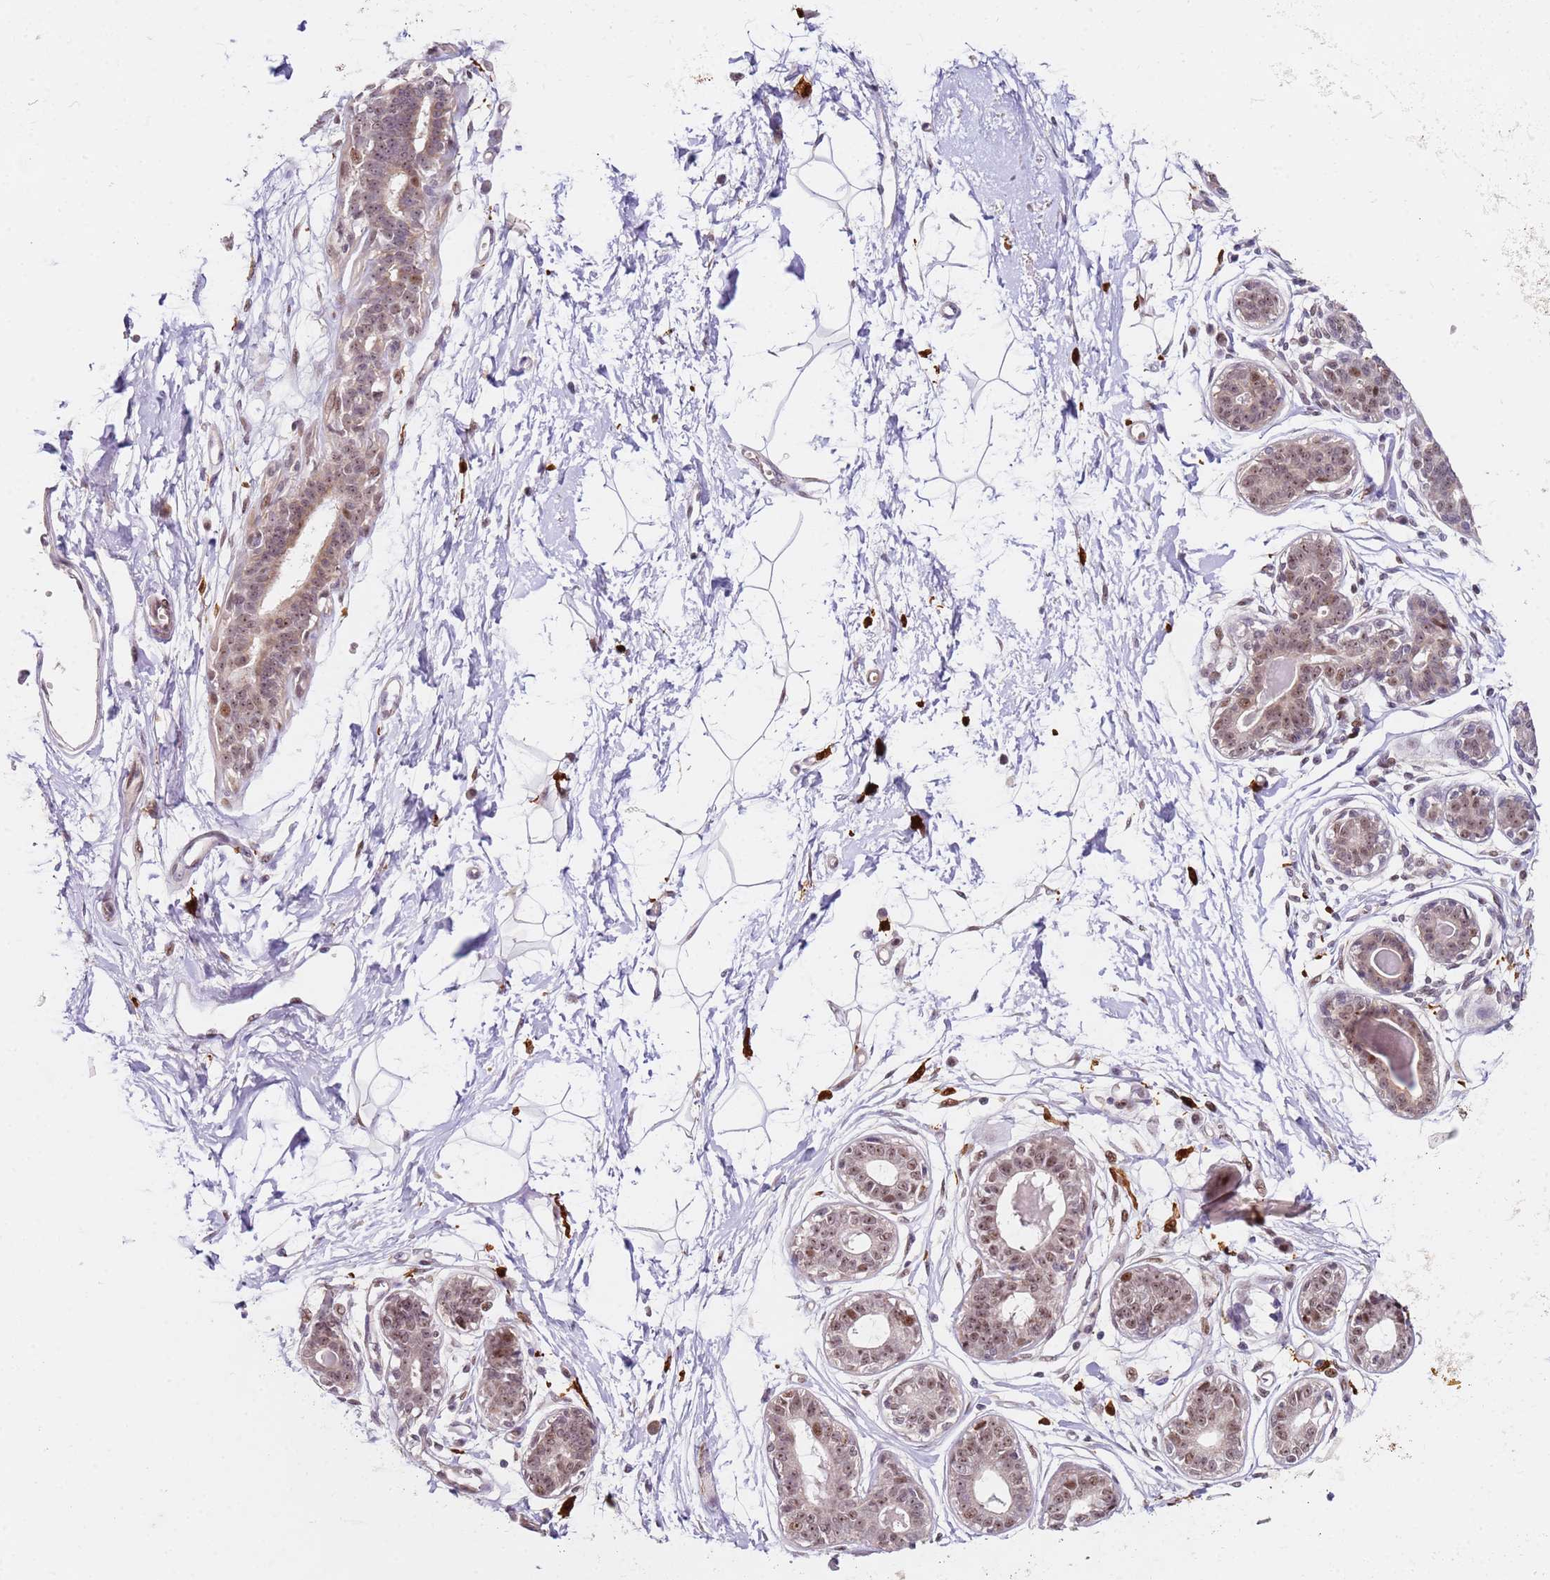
{"staining": {"intensity": "negative", "quantity": "none", "location": "none"}, "tissue": "breast", "cell_type": "Adipocytes", "image_type": "normal", "snomed": [{"axis": "morphology", "description": "Normal tissue, NOS"}, {"axis": "topography", "description": "Breast"}], "caption": "IHC image of normal breast: breast stained with DAB (3,3'-diaminobenzidine) reveals no significant protein expression in adipocytes.", "gene": "LGALSL", "patient": {"sex": "female", "age": 45}}